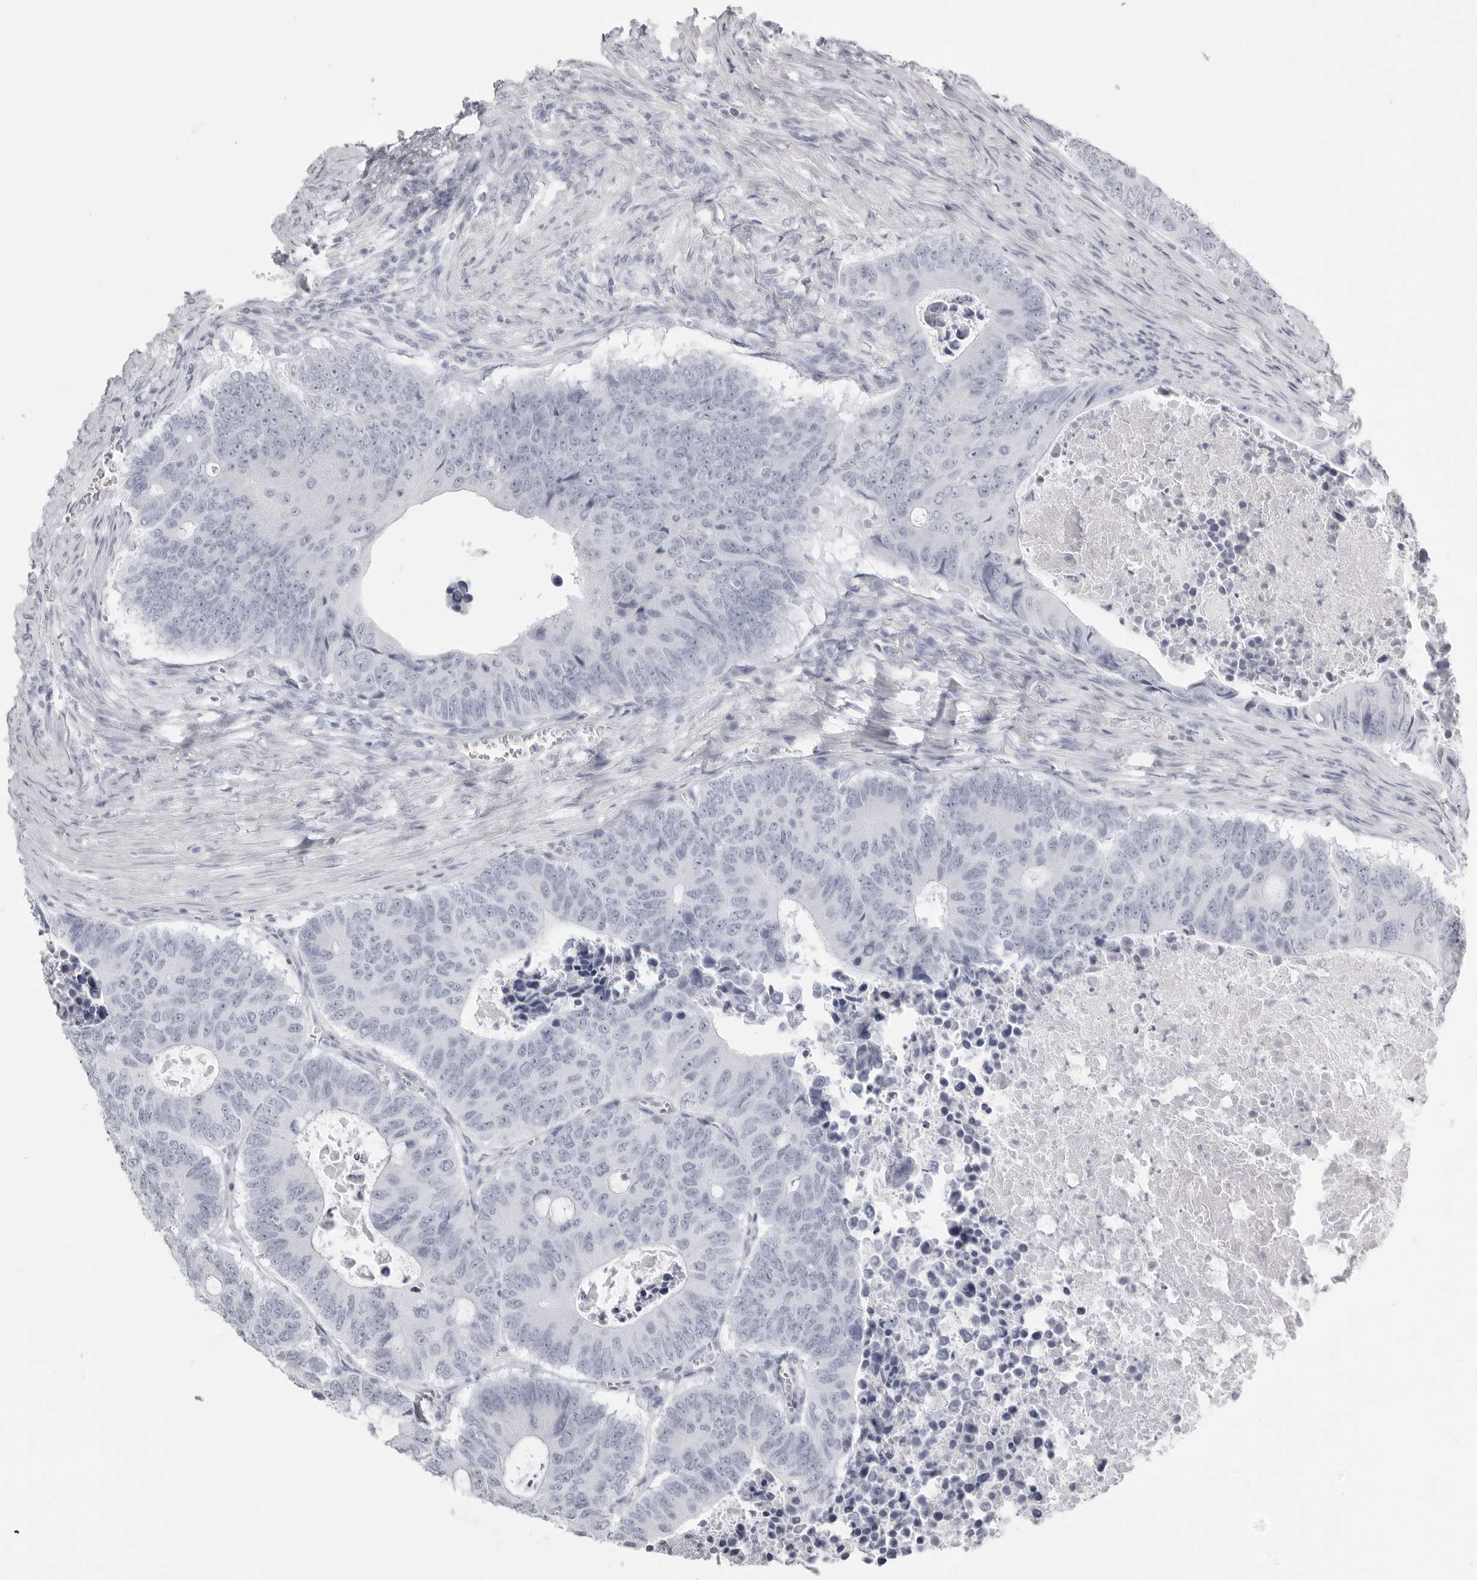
{"staining": {"intensity": "negative", "quantity": "none", "location": "none"}, "tissue": "colorectal cancer", "cell_type": "Tumor cells", "image_type": "cancer", "snomed": [{"axis": "morphology", "description": "Adenocarcinoma, NOS"}, {"axis": "topography", "description": "Colon"}], "caption": "Colorectal adenocarcinoma stained for a protein using immunohistochemistry (IHC) displays no expression tumor cells.", "gene": "KLK9", "patient": {"sex": "male", "age": 87}}